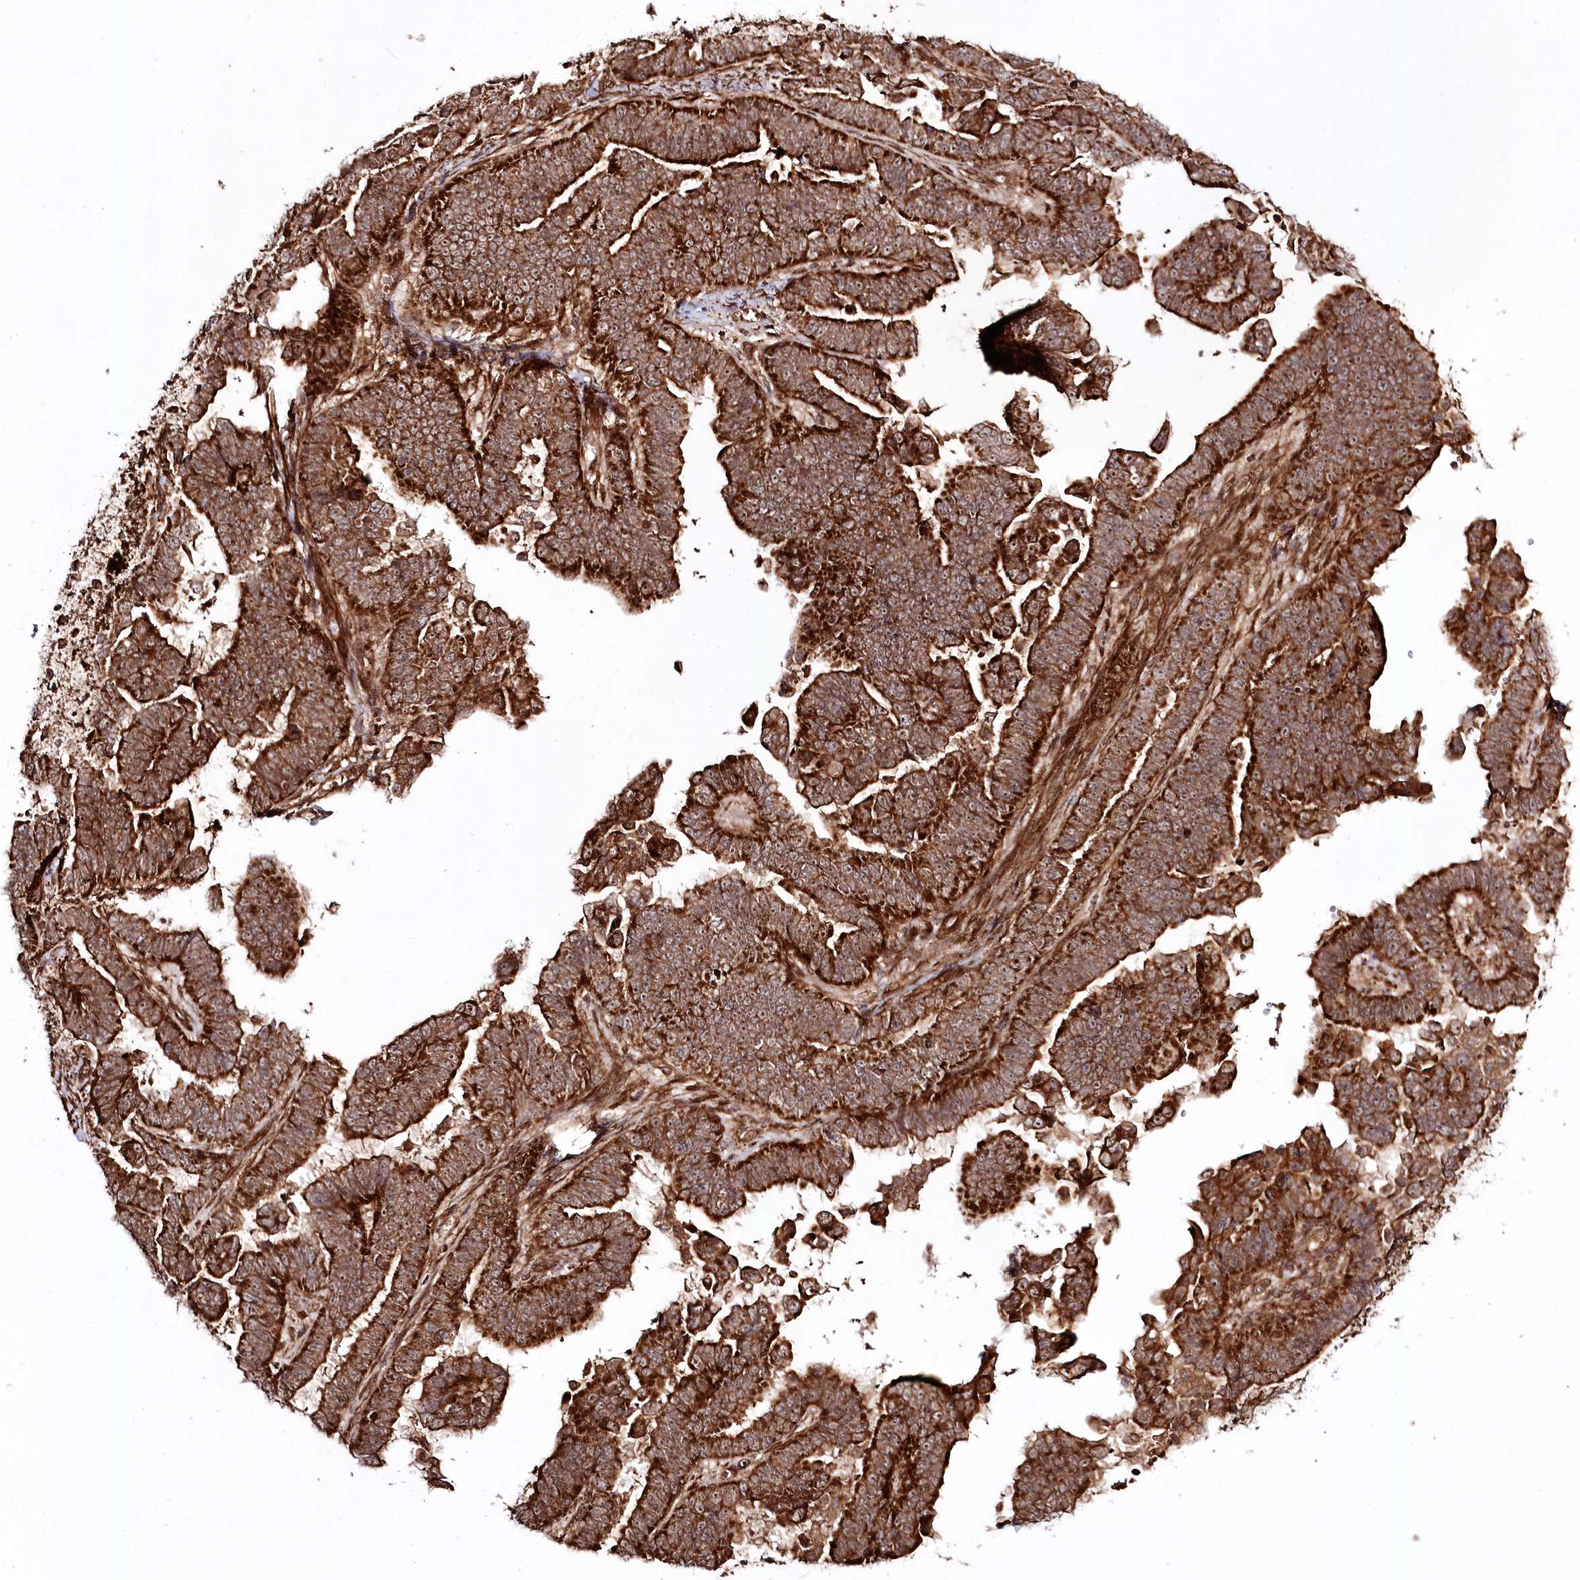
{"staining": {"intensity": "strong", "quantity": ">75%", "location": "cytoplasmic/membranous"}, "tissue": "endometrial cancer", "cell_type": "Tumor cells", "image_type": "cancer", "snomed": [{"axis": "morphology", "description": "Adenocarcinoma, NOS"}, {"axis": "topography", "description": "Endometrium"}], "caption": "A micrograph of human adenocarcinoma (endometrial) stained for a protein displays strong cytoplasmic/membranous brown staining in tumor cells.", "gene": "REXO2", "patient": {"sex": "female", "age": 75}}